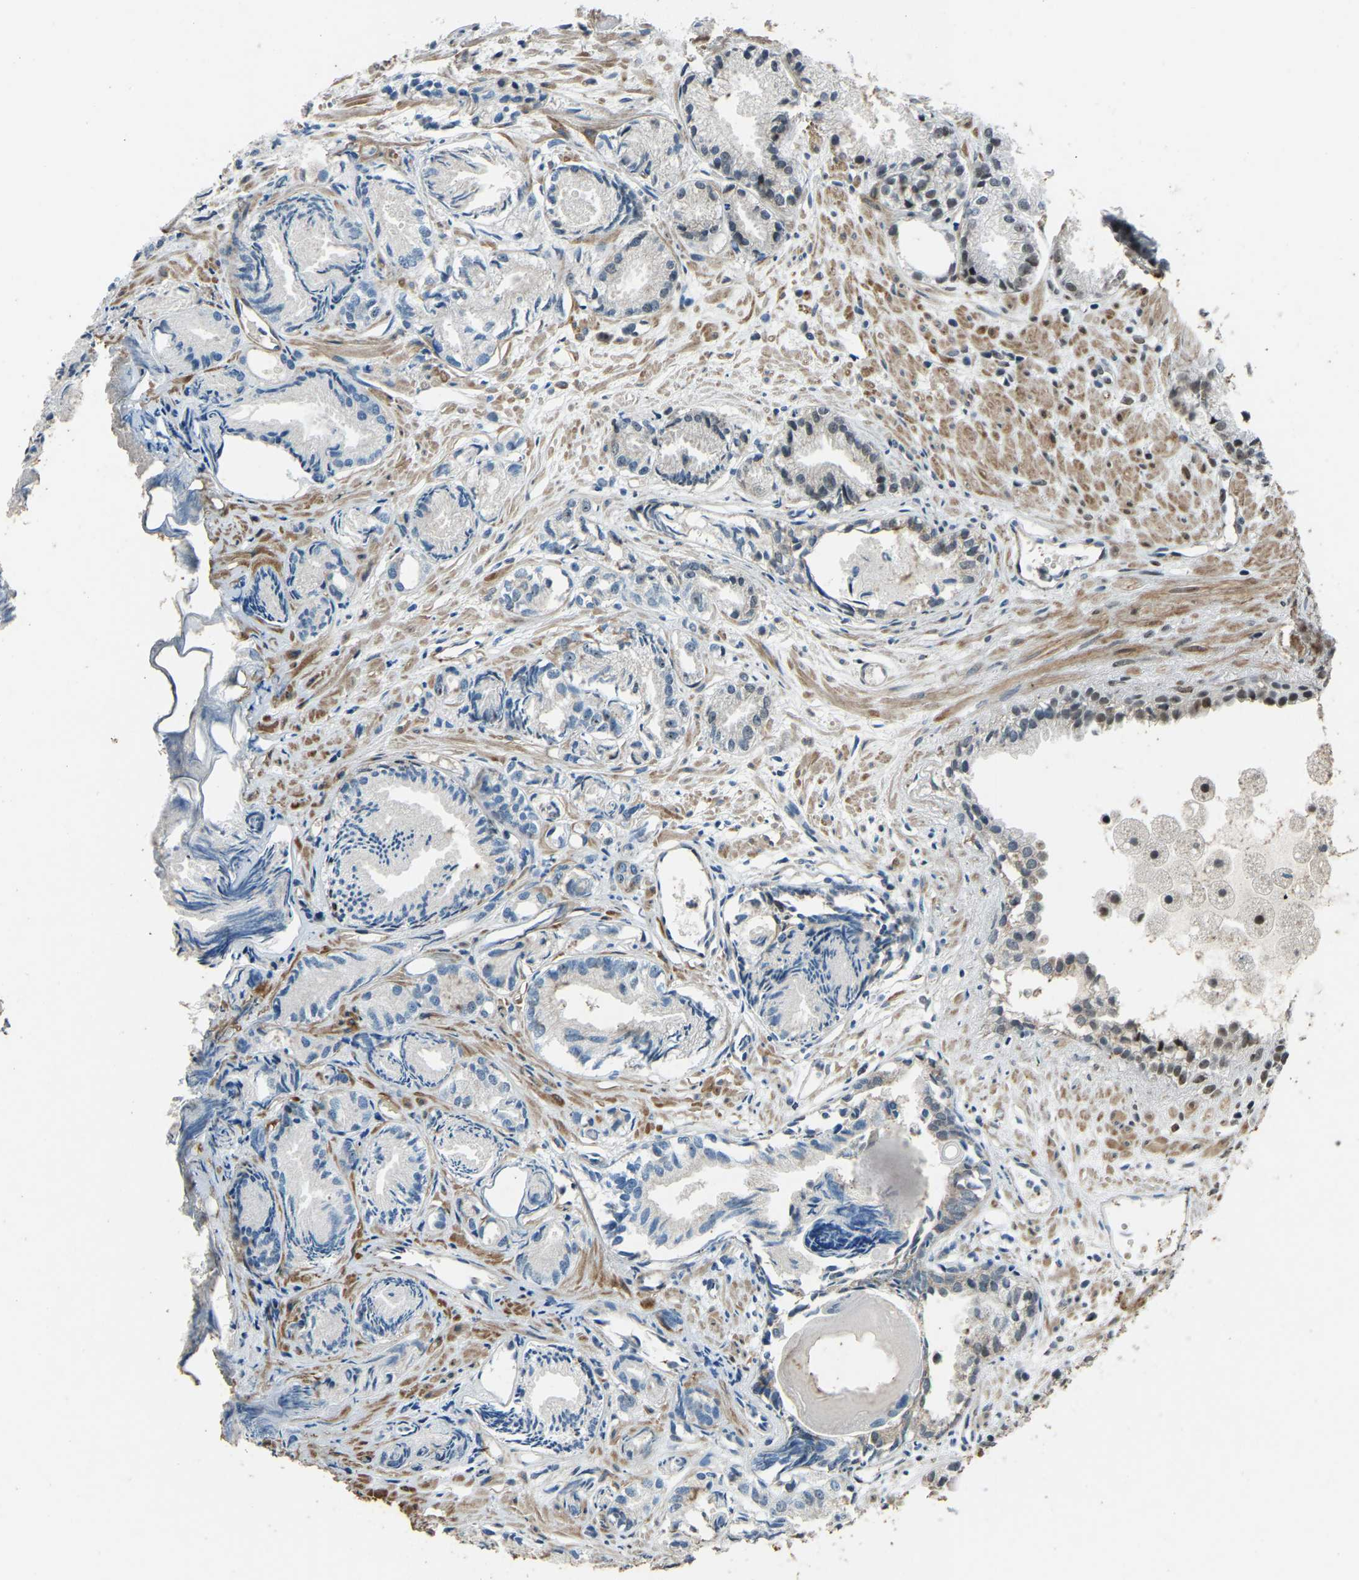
{"staining": {"intensity": "weak", "quantity": "<25%", "location": "nuclear"}, "tissue": "prostate cancer", "cell_type": "Tumor cells", "image_type": "cancer", "snomed": [{"axis": "morphology", "description": "Adenocarcinoma, Low grade"}, {"axis": "topography", "description": "Prostate"}], "caption": "Protein analysis of prostate low-grade adenocarcinoma displays no significant staining in tumor cells.", "gene": "PRCC", "patient": {"sex": "male", "age": 72}}